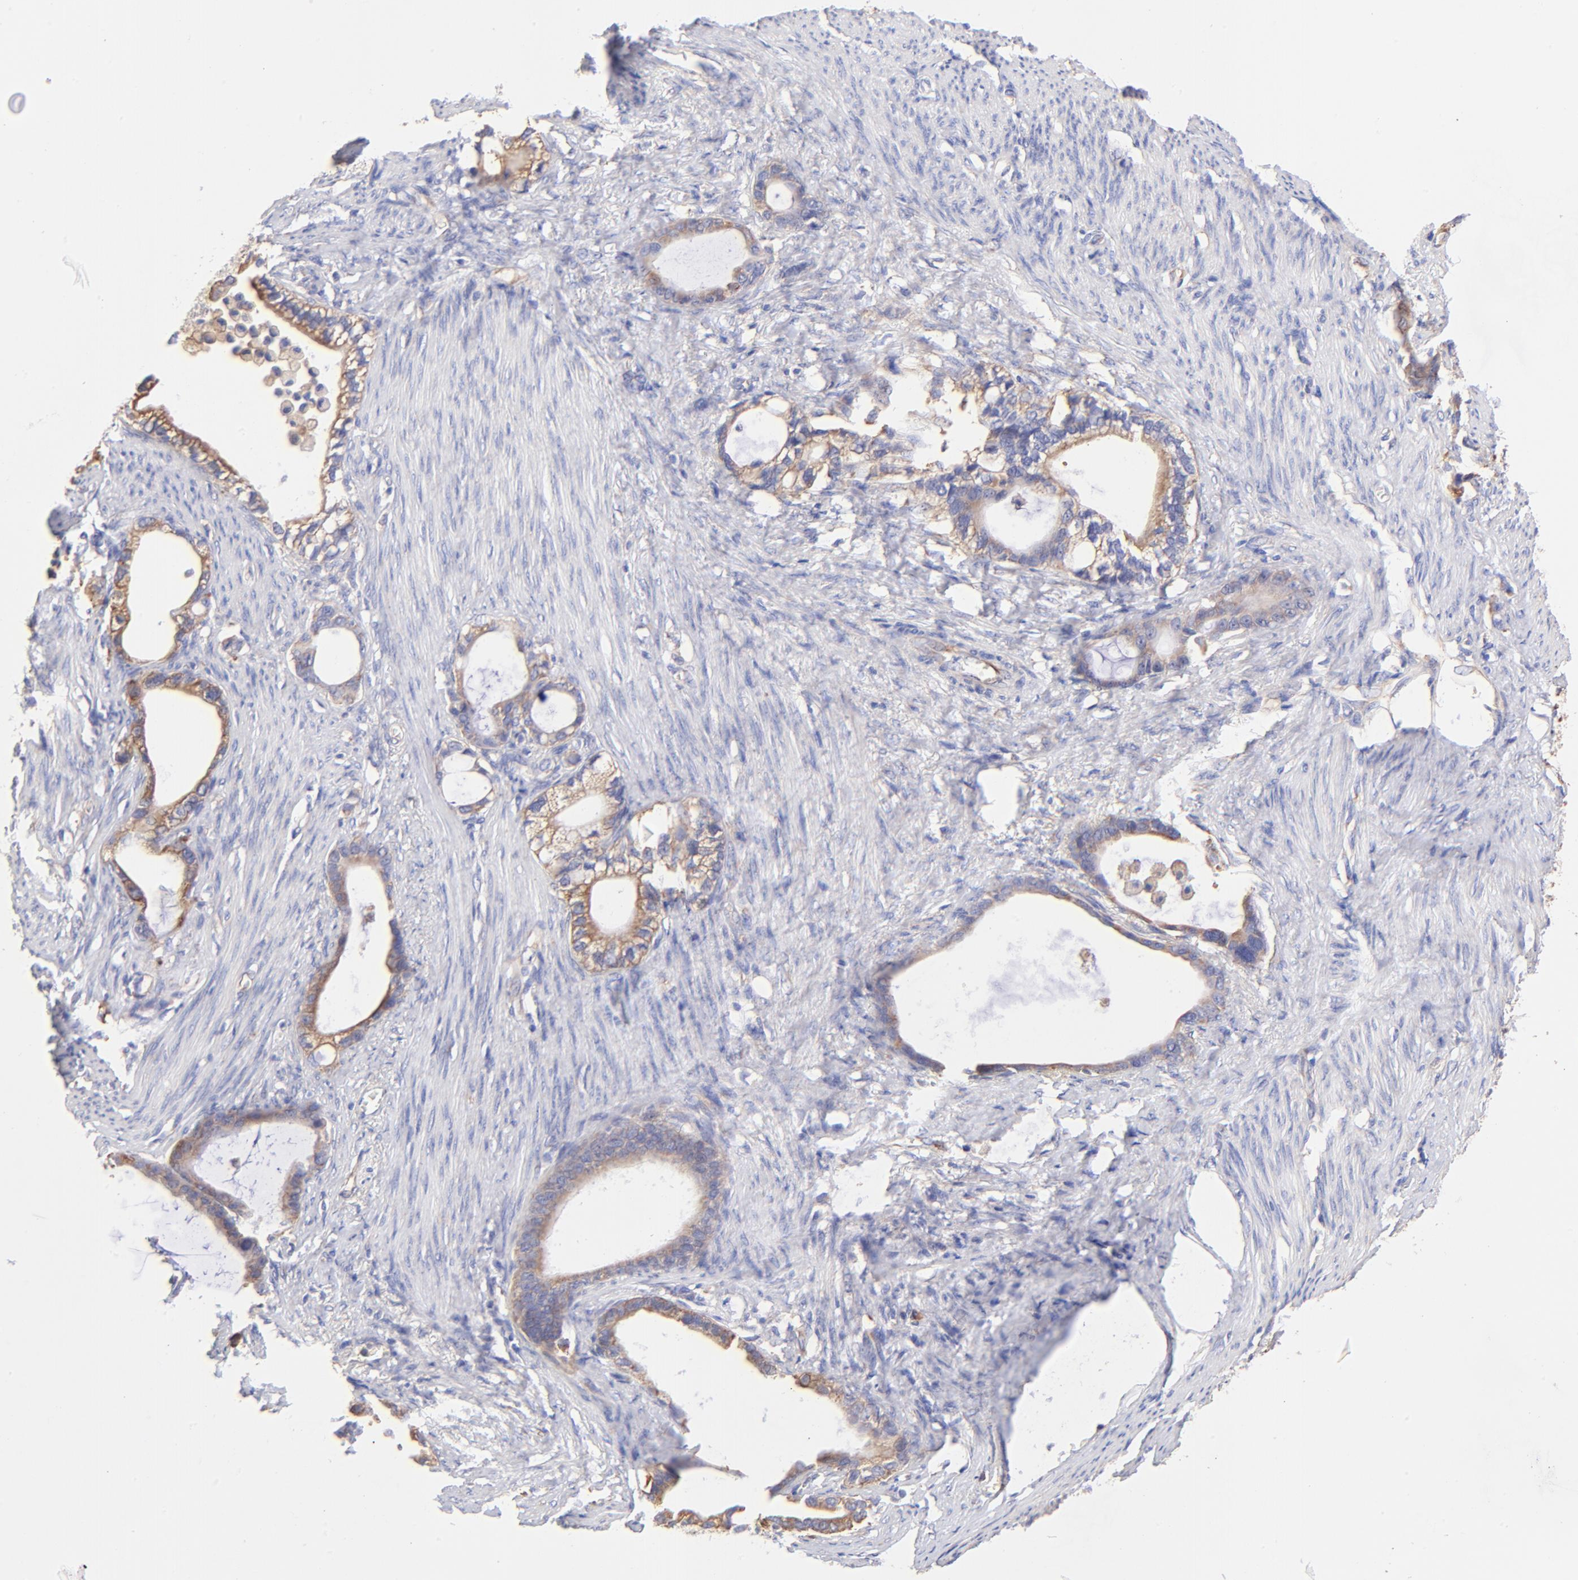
{"staining": {"intensity": "moderate", "quantity": "25%-75%", "location": "cytoplasmic/membranous"}, "tissue": "stomach cancer", "cell_type": "Tumor cells", "image_type": "cancer", "snomed": [{"axis": "morphology", "description": "Adenocarcinoma, NOS"}, {"axis": "topography", "description": "Stomach"}], "caption": "This is a histology image of immunohistochemistry staining of stomach adenocarcinoma, which shows moderate expression in the cytoplasmic/membranous of tumor cells.", "gene": "RPL30", "patient": {"sex": "female", "age": 75}}